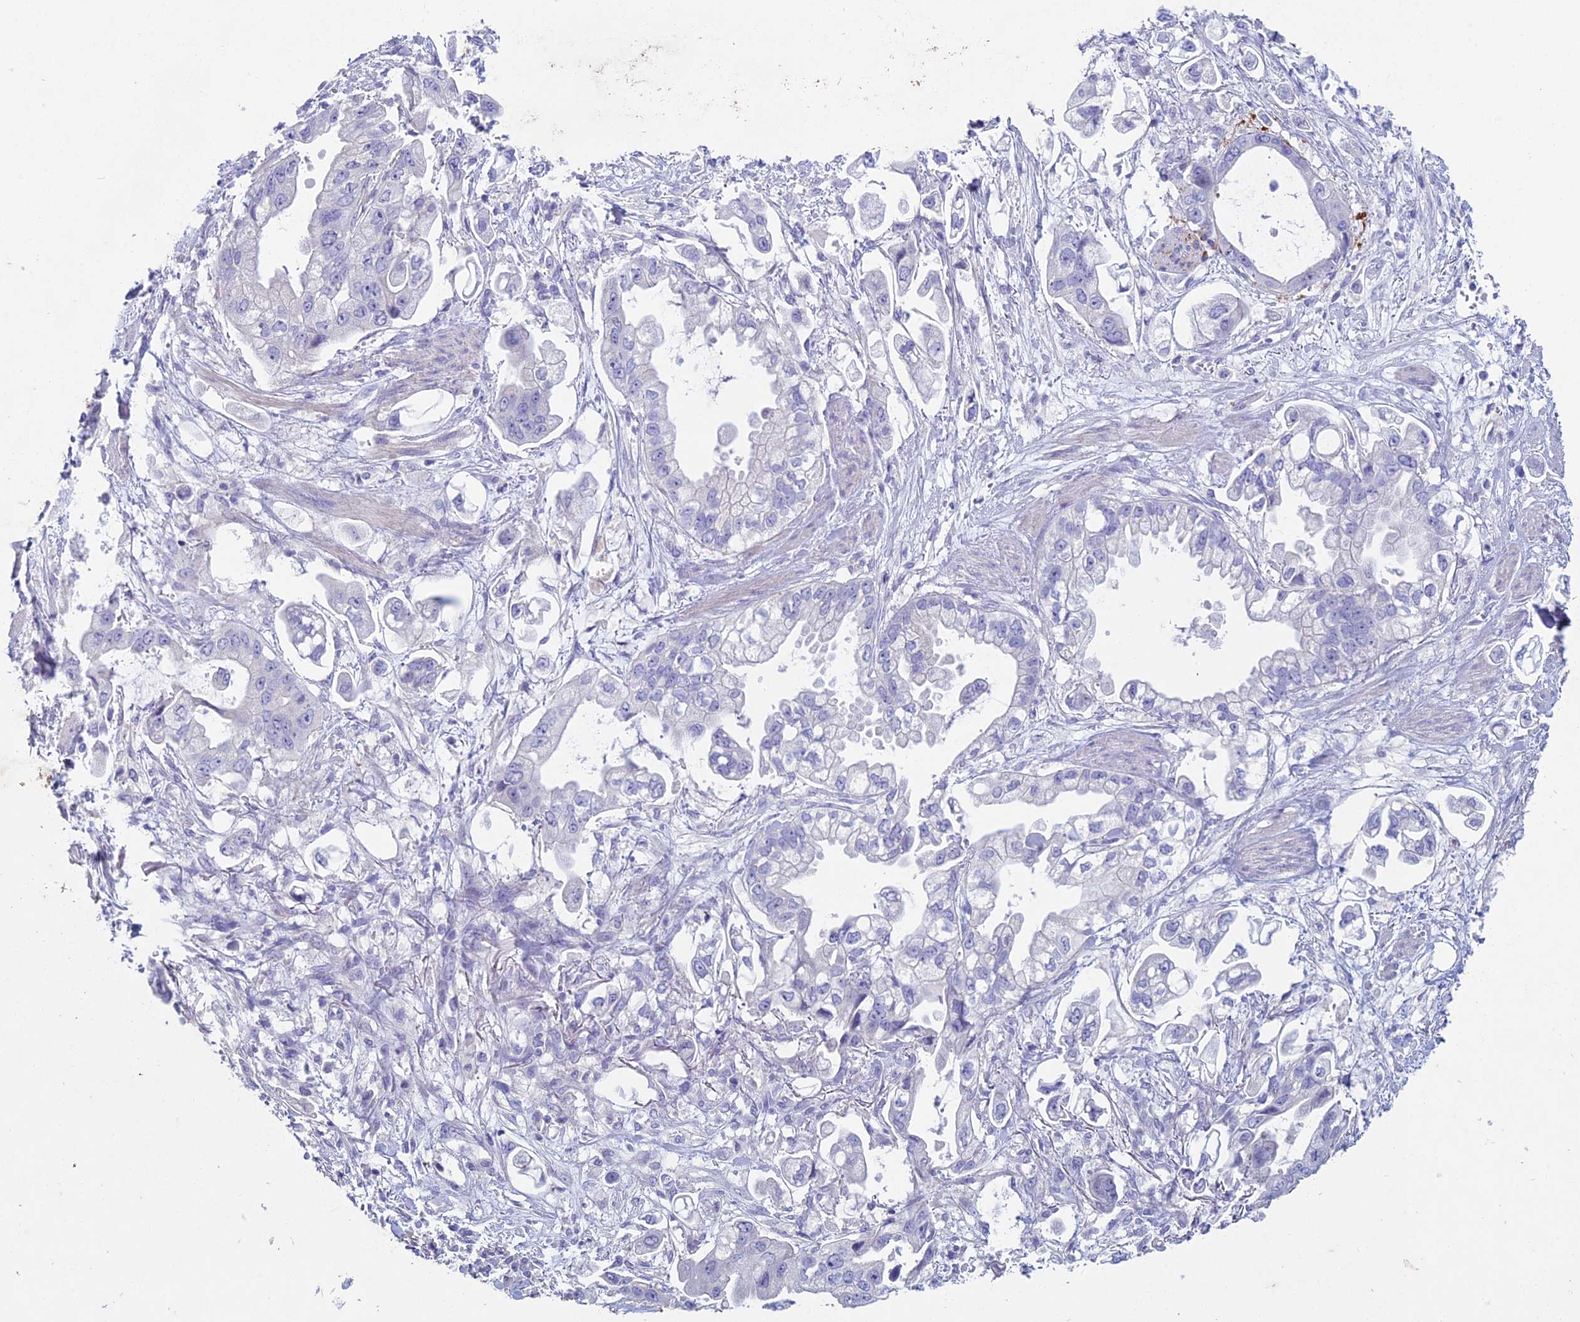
{"staining": {"intensity": "negative", "quantity": "none", "location": "none"}, "tissue": "stomach cancer", "cell_type": "Tumor cells", "image_type": "cancer", "snomed": [{"axis": "morphology", "description": "Adenocarcinoma, NOS"}, {"axis": "topography", "description": "Stomach"}], "caption": "Adenocarcinoma (stomach) stained for a protein using IHC exhibits no positivity tumor cells.", "gene": "NCAM1", "patient": {"sex": "male", "age": 62}}